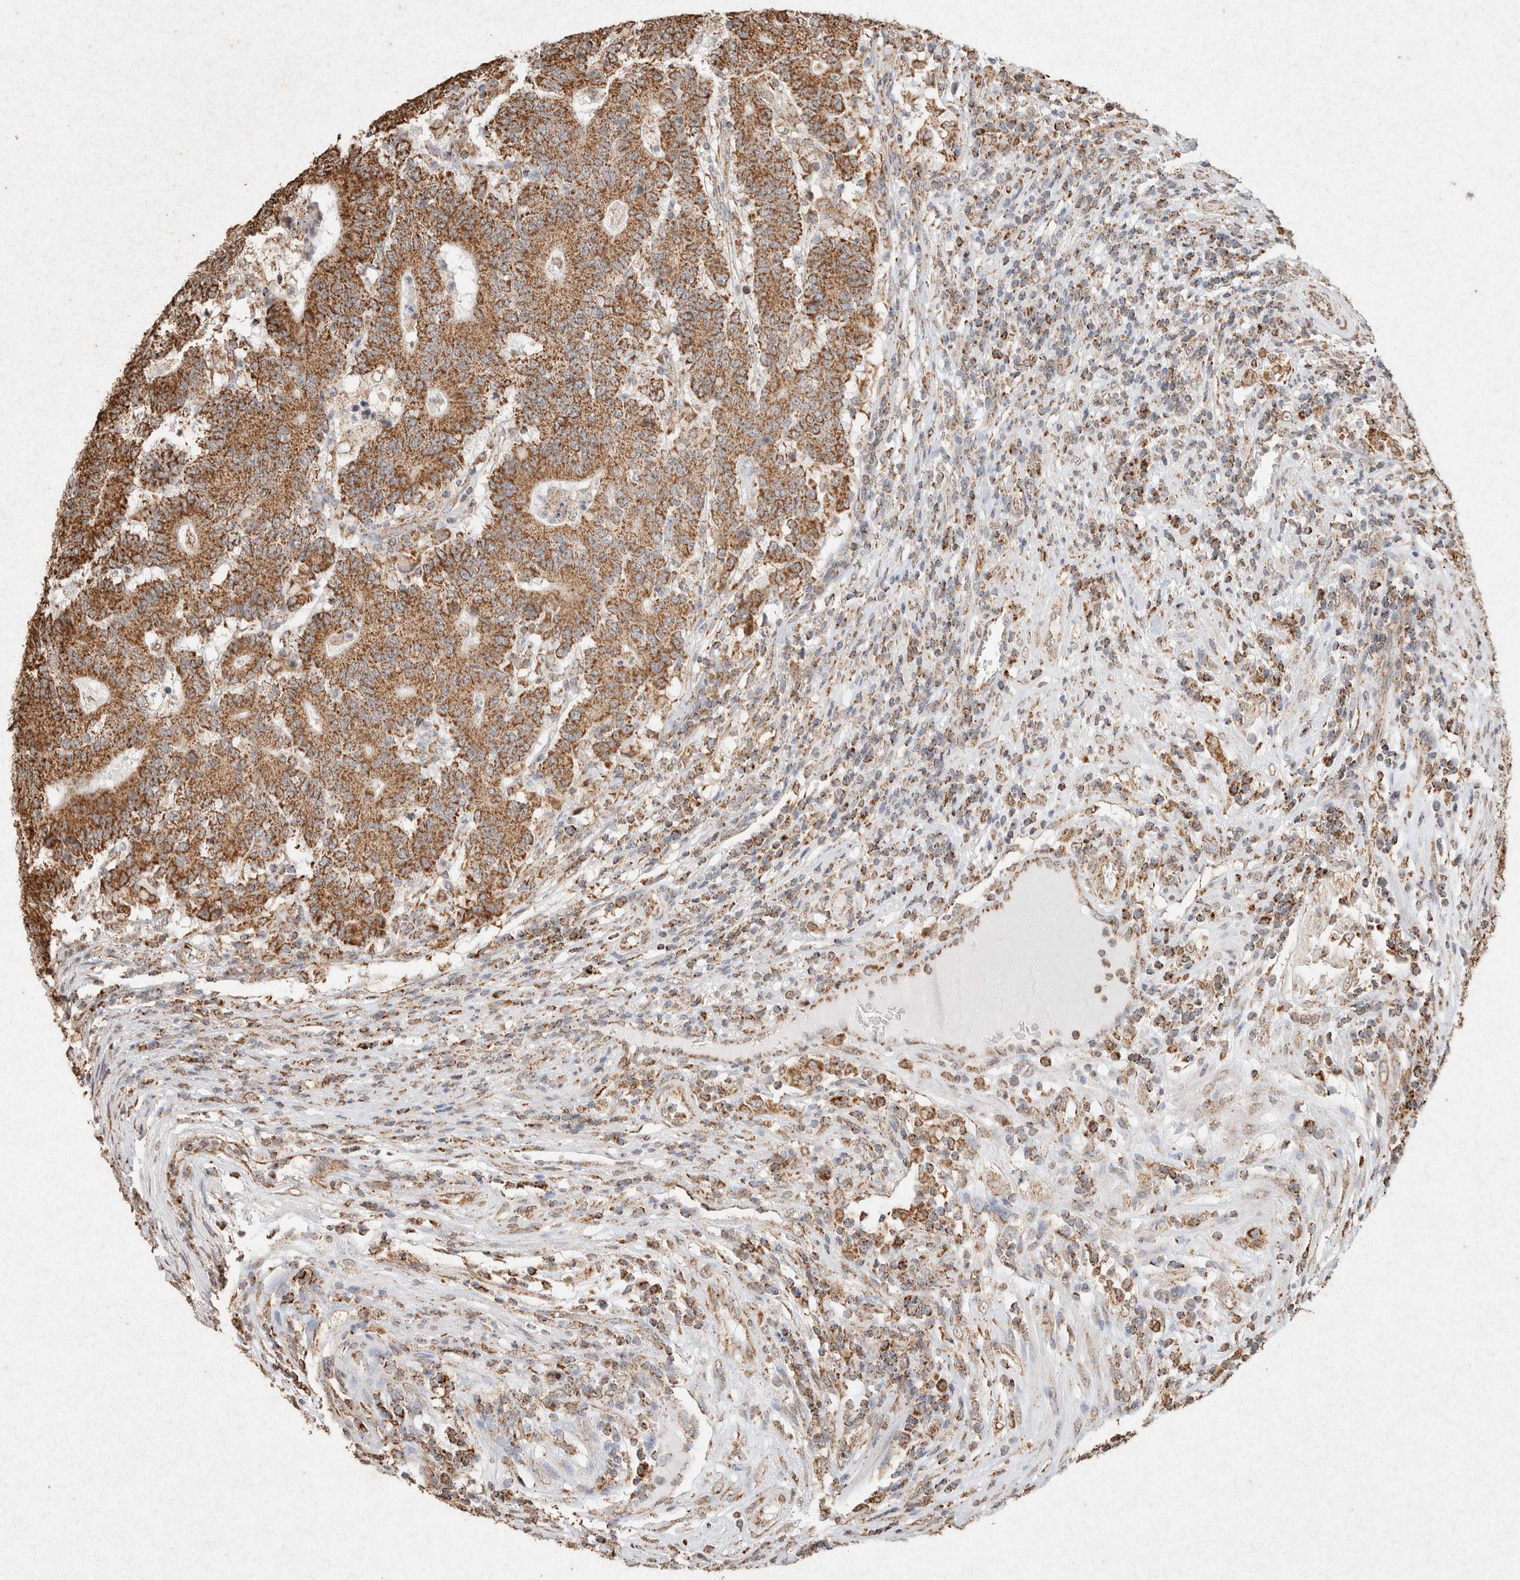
{"staining": {"intensity": "moderate", "quantity": ">75%", "location": "cytoplasmic/membranous"}, "tissue": "colorectal cancer", "cell_type": "Tumor cells", "image_type": "cancer", "snomed": [{"axis": "morphology", "description": "Normal tissue, NOS"}, {"axis": "morphology", "description": "Adenocarcinoma, NOS"}, {"axis": "topography", "description": "Colon"}], "caption": "Adenocarcinoma (colorectal) stained for a protein displays moderate cytoplasmic/membranous positivity in tumor cells.", "gene": "SDC2", "patient": {"sex": "female", "age": 75}}